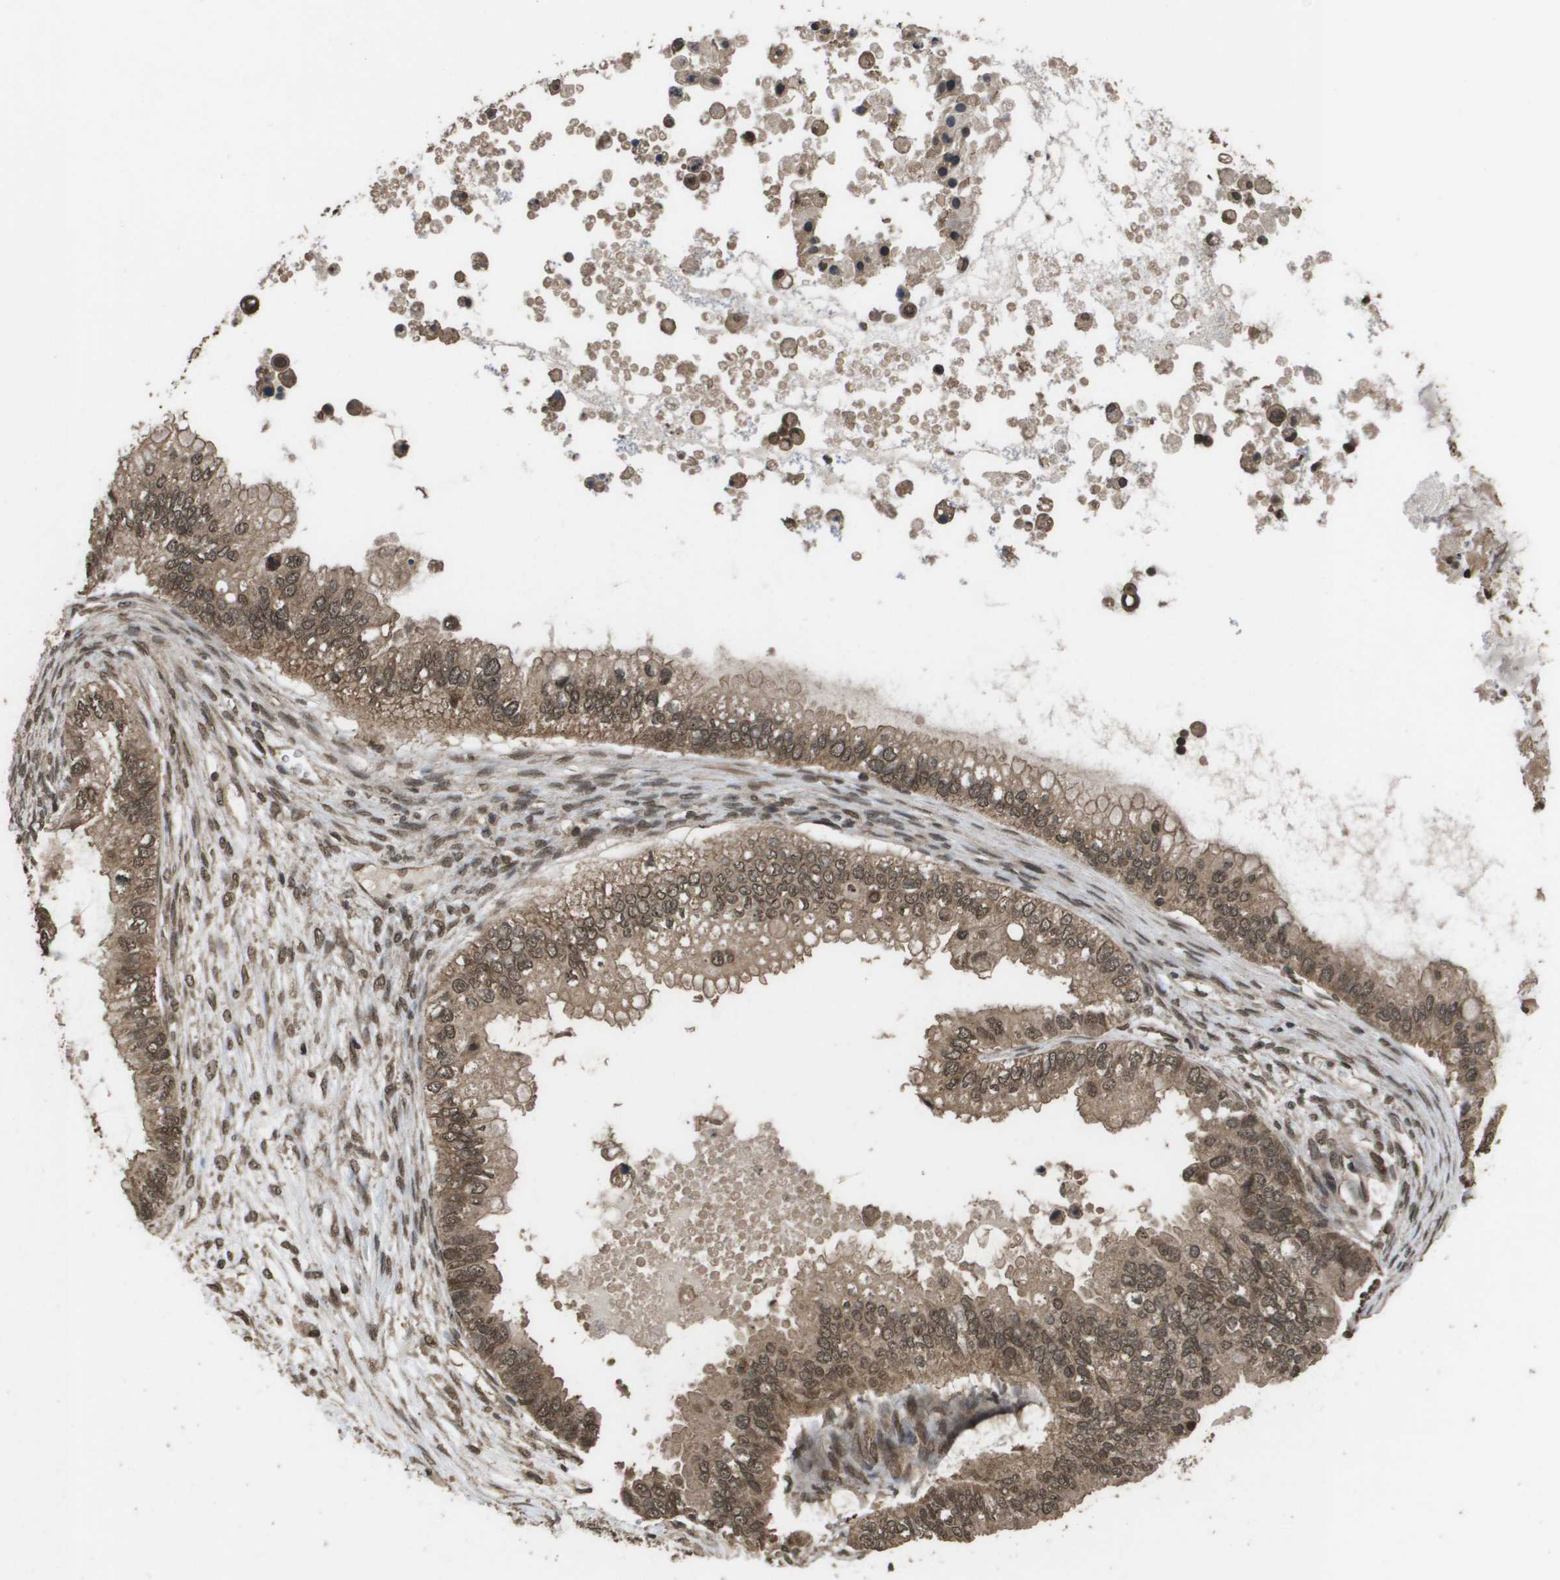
{"staining": {"intensity": "moderate", "quantity": ">75%", "location": "cytoplasmic/membranous,nuclear"}, "tissue": "ovarian cancer", "cell_type": "Tumor cells", "image_type": "cancer", "snomed": [{"axis": "morphology", "description": "Cystadenocarcinoma, mucinous, NOS"}, {"axis": "topography", "description": "Ovary"}], "caption": "There is medium levels of moderate cytoplasmic/membranous and nuclear staining in tumor cells of mucinous cystadenocarcinoma (ovarian), as demonstrated by immunohistochemical staining (brown color).", "gene": "AXIN2", "patient": {"sex": "female", "age": 80}}